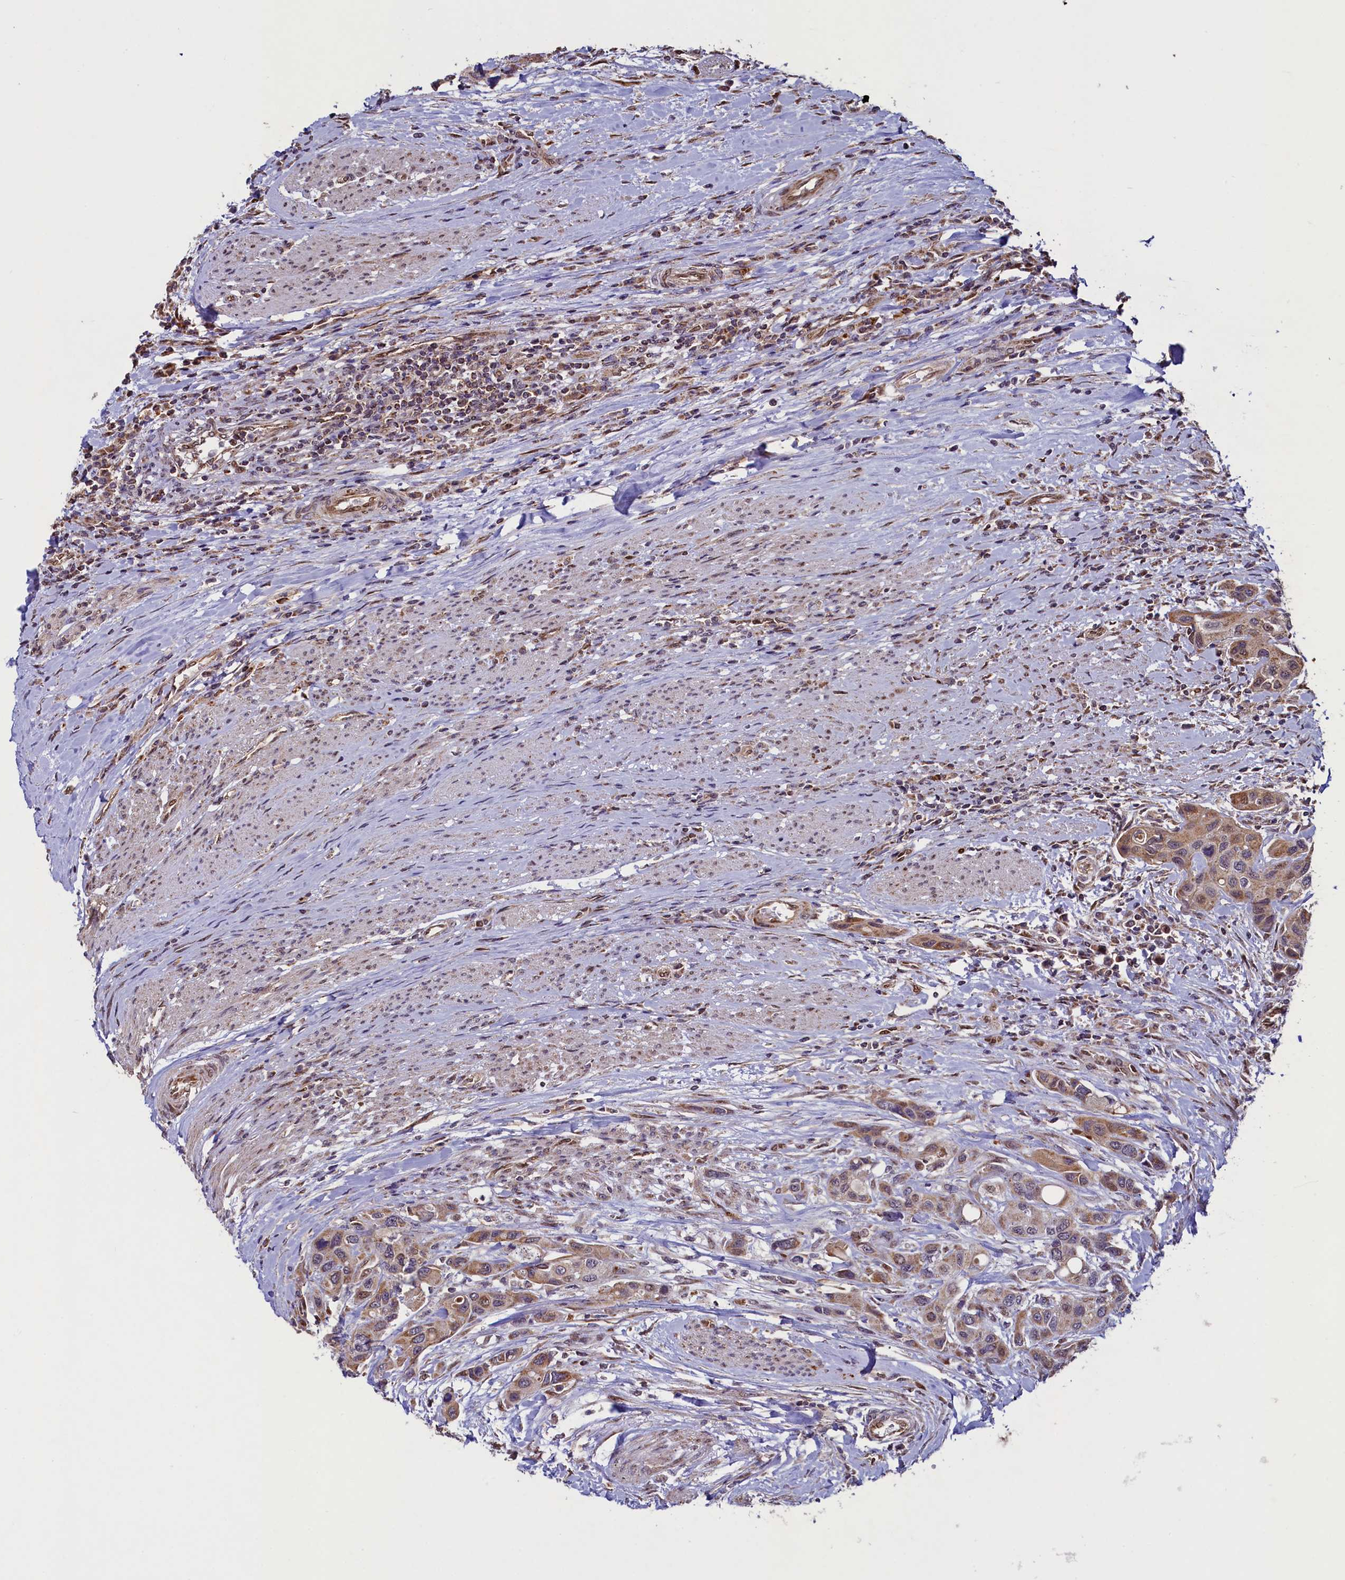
{"staining": {"intensity": "moderate", "quantity": "25%-75%", "location": "cytoplasmic/membranous"}, "tissue": "urothelial cancer", "cell_type": "Tumor cells", "image_type": "cancer", "snomed": [{"axis": "morphology", "description": "Normal tissue, NOS"}, {"axis": "morphology", "description": "Urothelial carcinoma, High grade"}, {"axis": "topography", "description": "Vascular tissue"}, {"axis": "topography", "description": "Urinary bladder"}], "caption": "Protein analysis of urothelial cancer tissue demonstrates moderate cytoplasmic/membranous staining in approximately 25%-75% of tumor cells.", "gene": "ZNF577", "patient": {"sex": "female", "age": 56}}